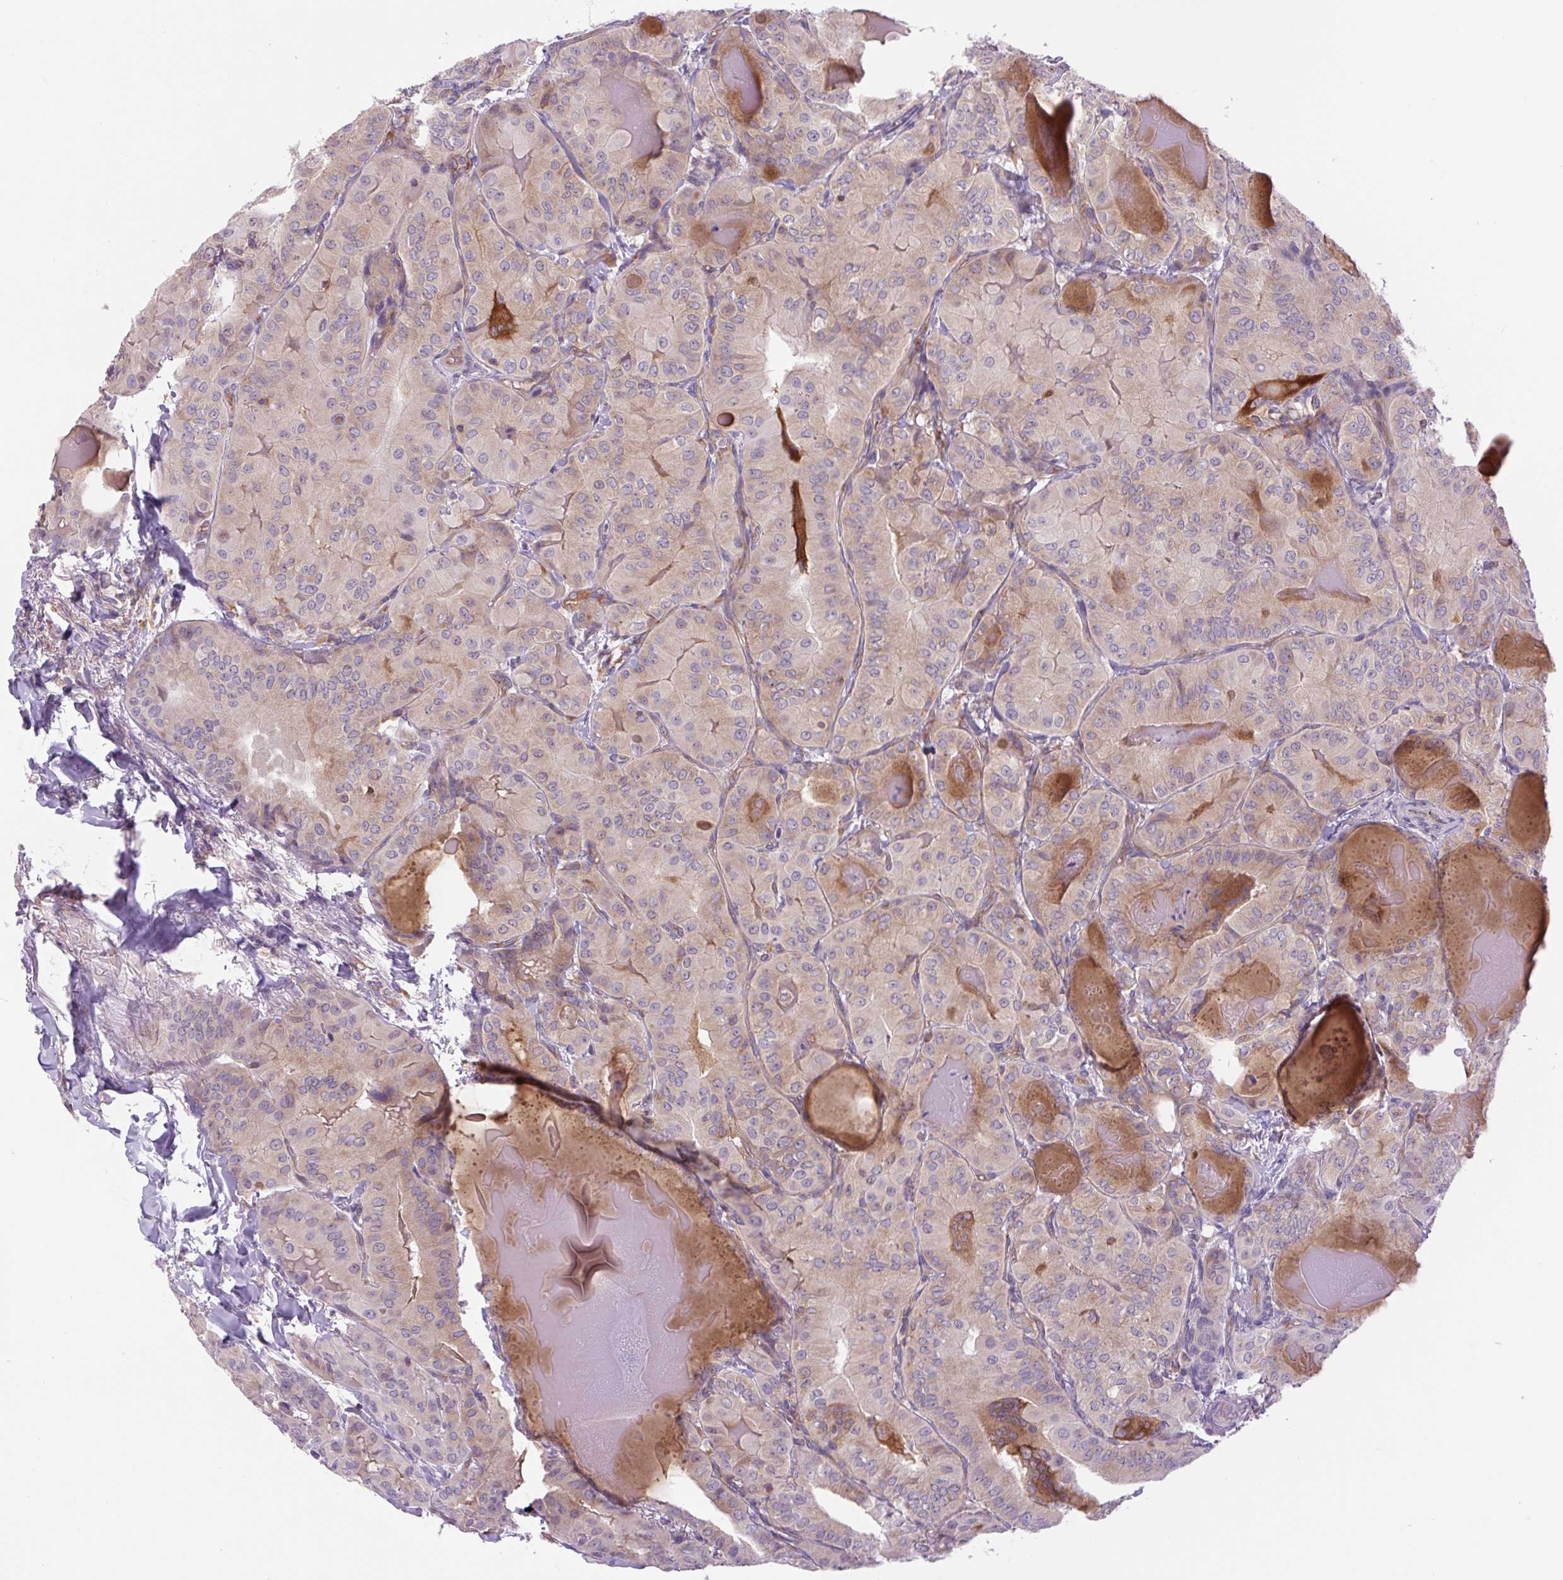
{"staining": {"intensity": "weak", "quantity": "<25%", "location": "cytoplasmic/membranous"}, "tissue": "thyroid cancer", "cell_type": "Tumor cells", "image_type": "cancer", "snomed": [{"axis": "morphology", "description": "Papillary adenocarcinoma, NOS"}, {"axis": "topography", "description": "Thyroid gland"}], "caption": "A high-resolution image shows immunohistochemistry staining of thyroid papillary adenocarcinoma, which reveals no significant expression in tumor cells. The staining was performed using DAB to visualize the protein expression in brown, while the nuclei were stained in blue with hematoxylin (Magnification: 20x).", "gene": "MINK1", "patient": {"sex": "female", "age": 68}}